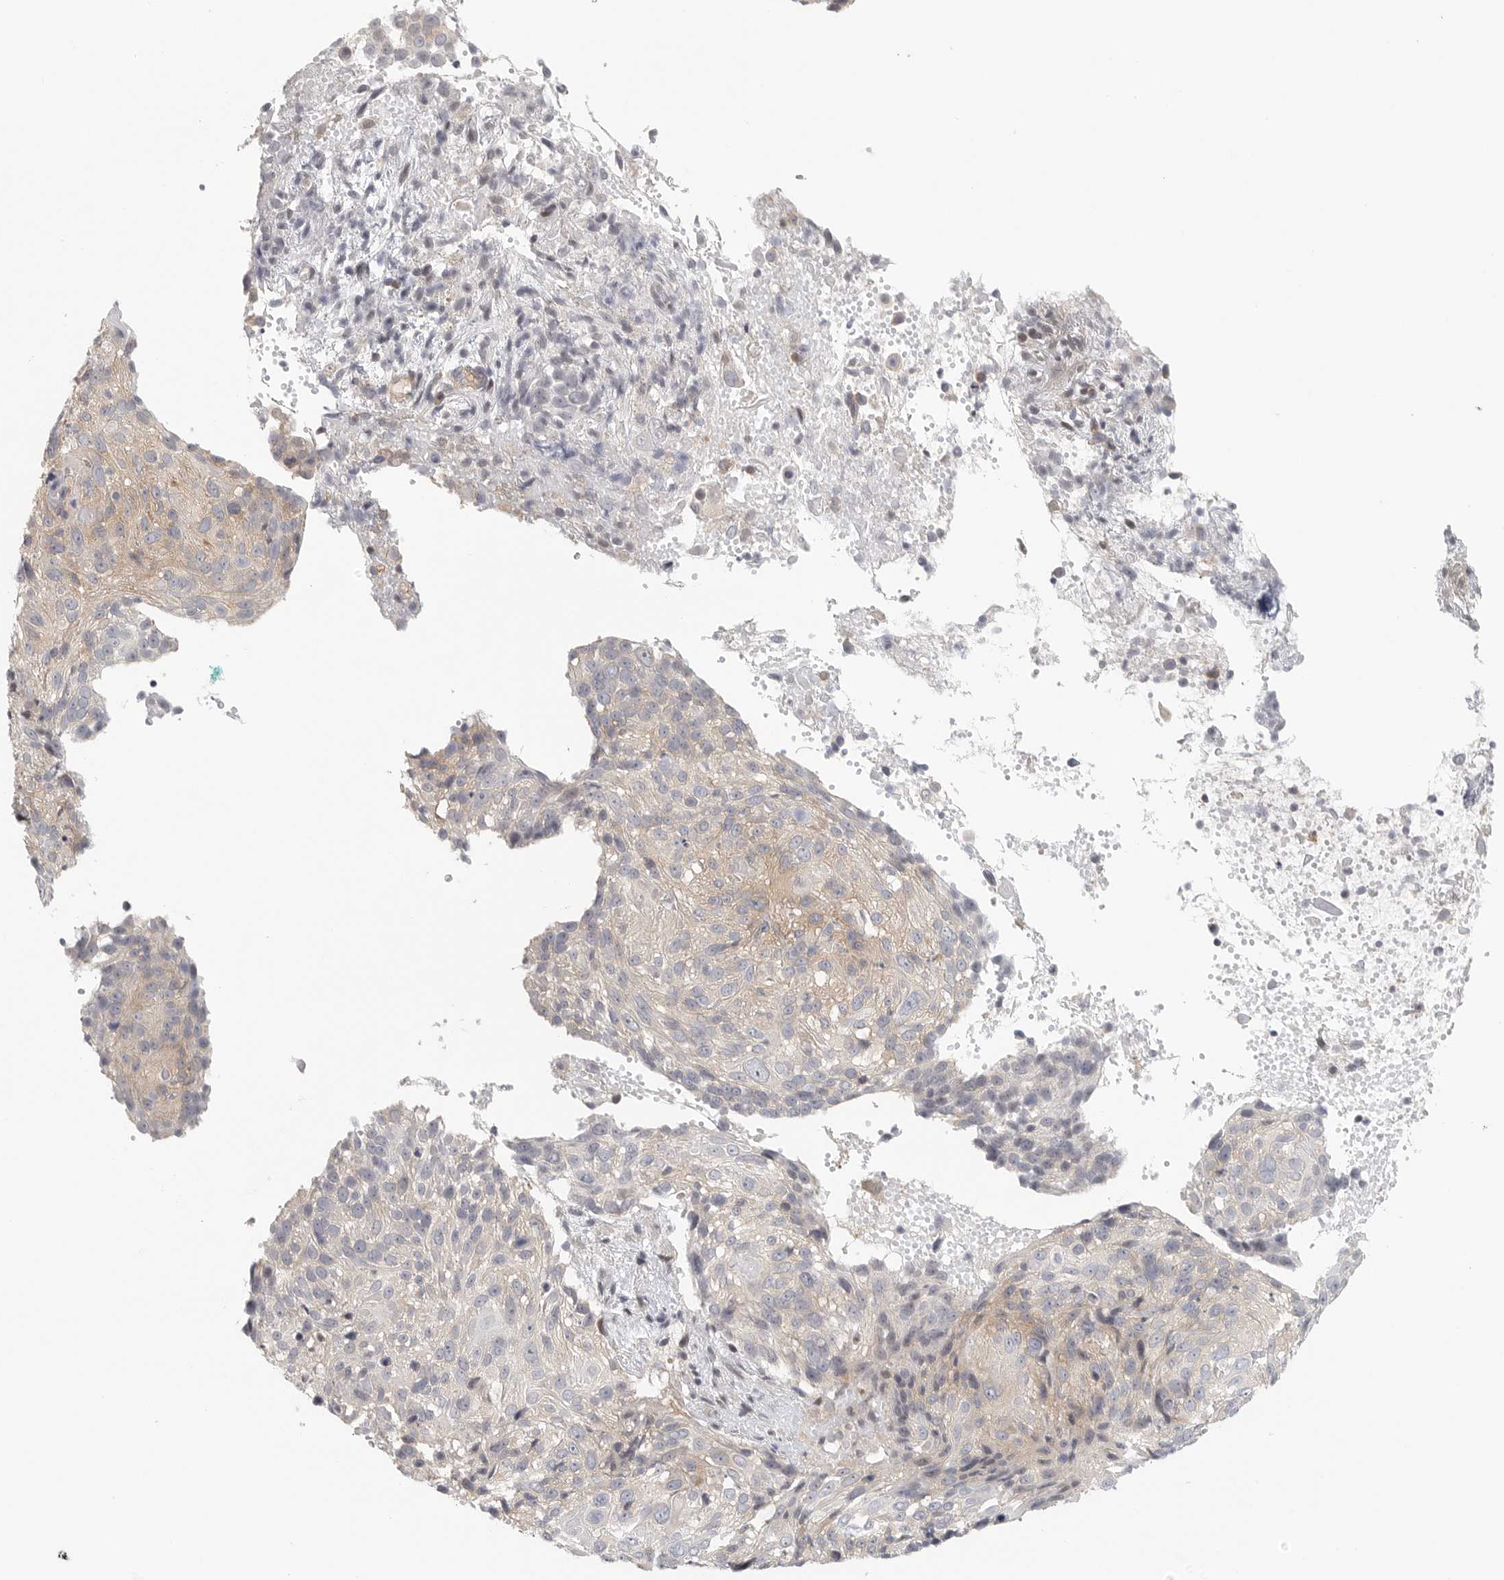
{"staining": {"intensity": "weak", "quantity": "<25%", "location": "cytoplasmic/membranous"}, "tissue": "cervical cancer", "cell_type": "Tumor cells", "image_type": "cancer", "snomed": [{"axis": "morphology", "description": "Squamous cell carcinoma, NOS"}, {"axis": "topography", "description": "Cervix"}], "caption": "This is an immunohistochemistry (IHC) histopathology image of cervical squamous cell carcinoma. There is no positivity in tumor cells.", "gene": "HDAC6", "patient": {"sex": "female", "age": 74}}